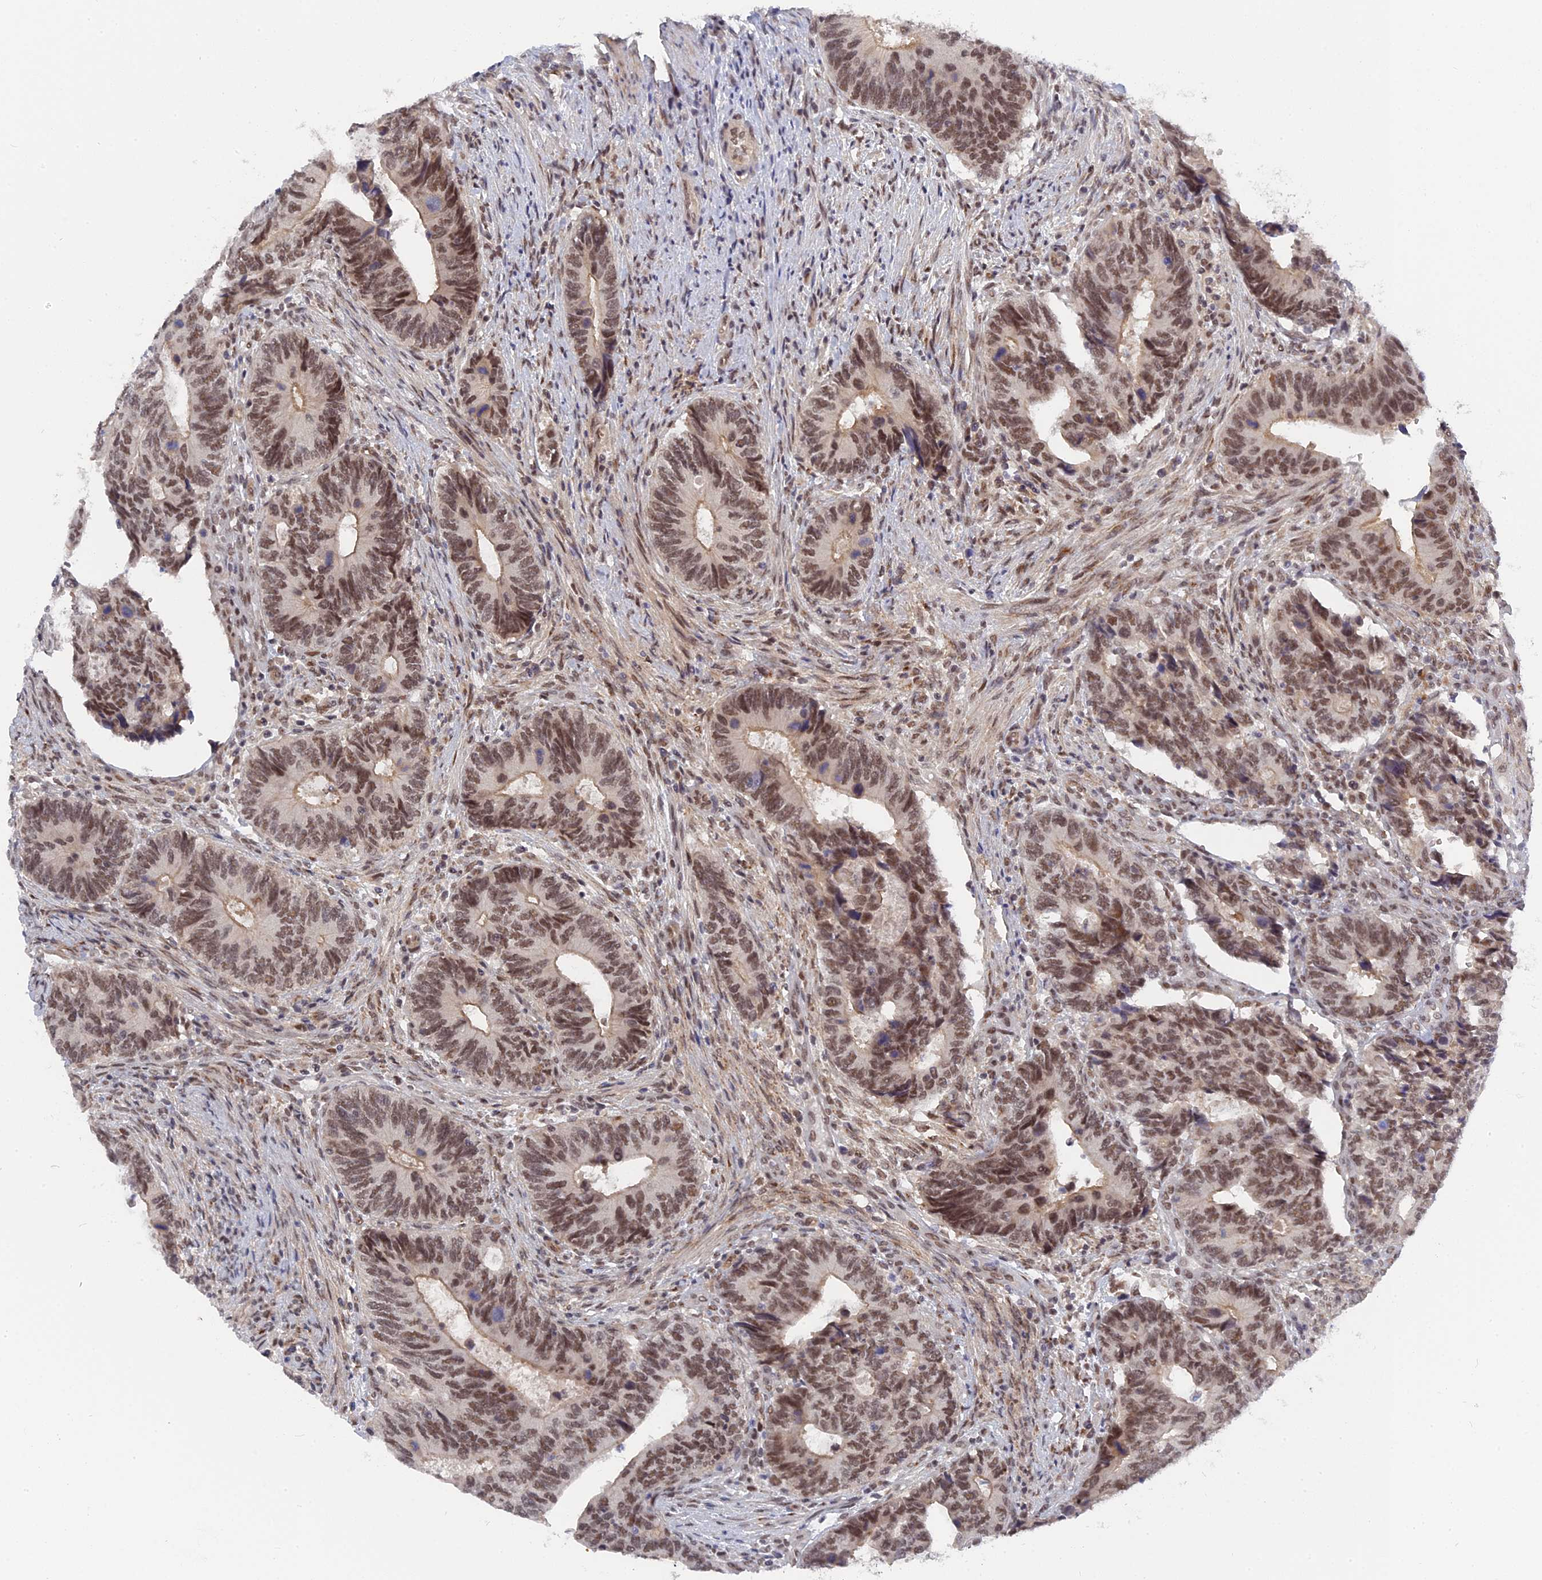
{"staining": {"intensity": "moderate", "quantity": ">75%", "location": "nuclear"}, "tissue": "colorectal cancer", "cell_type": "Tumor cells", "image_type": "cancer", "snomed": [{"axis": "morphology", "description": "Adenocarcinoma, NOS"}, {"axis": "topography", "description": "Colon"}], "caption": "IHC image of colorectal adenocarcinoma stained for a protein (brown), which shows medium levels of moderate nuclear positivity in about >75% of tumor cells.", "gene": "CCDC85A", "patient": {"sex": "male", "age": 87}}